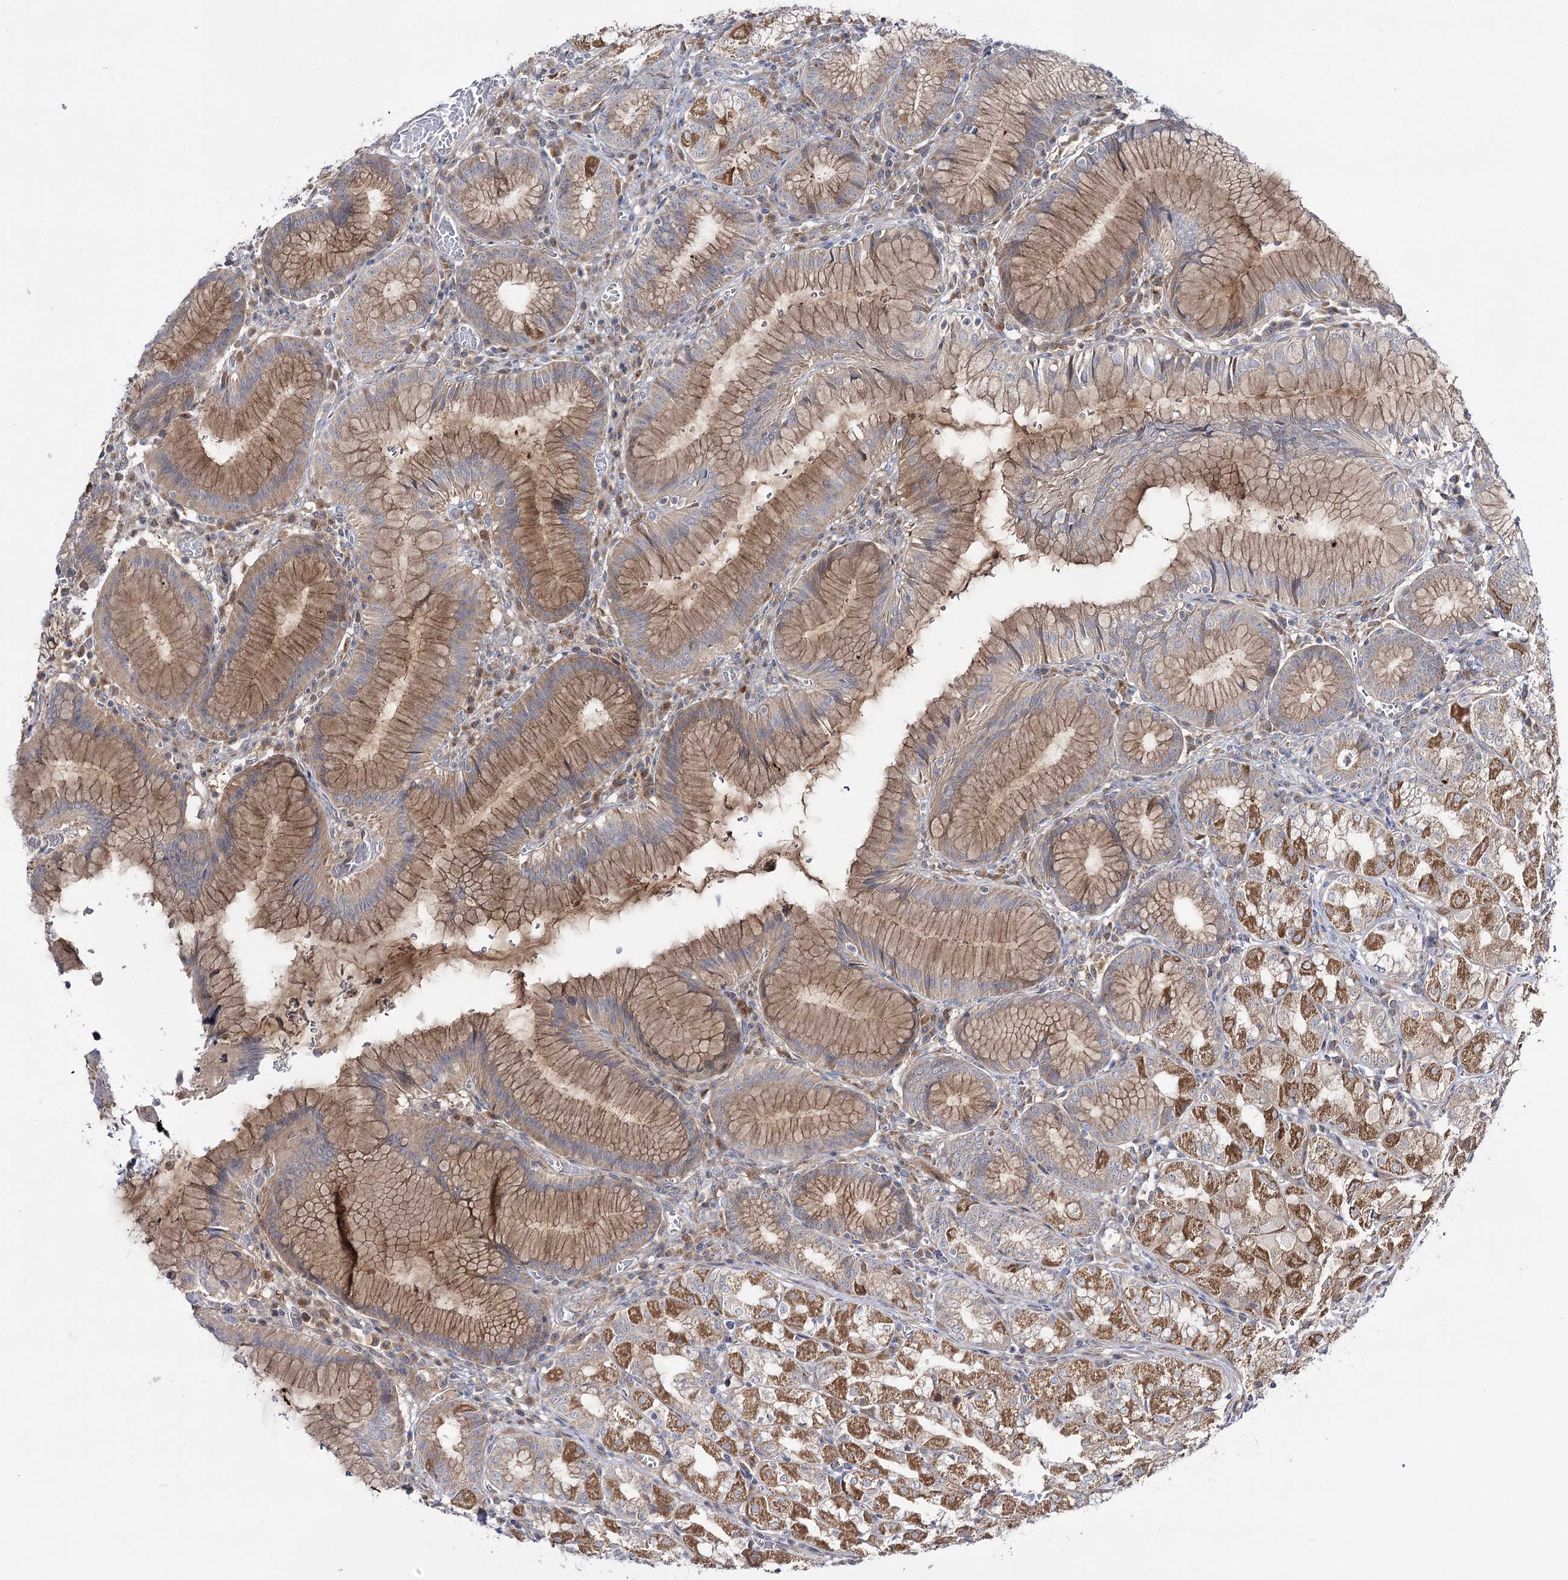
{"staining": {"intensity": "moderate", "quantity": "25%-75%", "location": "cytoplasmic/membranous"}, "tissue": "stomach", "cell_type": "Glandular cells", "image_type": "normal", "snomed": [{"axis": "morphology", "description": "Normal tissue, NOS"}, {"axis": "topography", "description": "Stomach"}], "caption": "Benign stomach was stained to show a protein in brown. There is medium levels of moderate cytoplasmic/membranous positivity in approximately 25%-75% of glandular cells.", "gene": "C11orf80", "patient": {"sex": "male", "age": 55}}